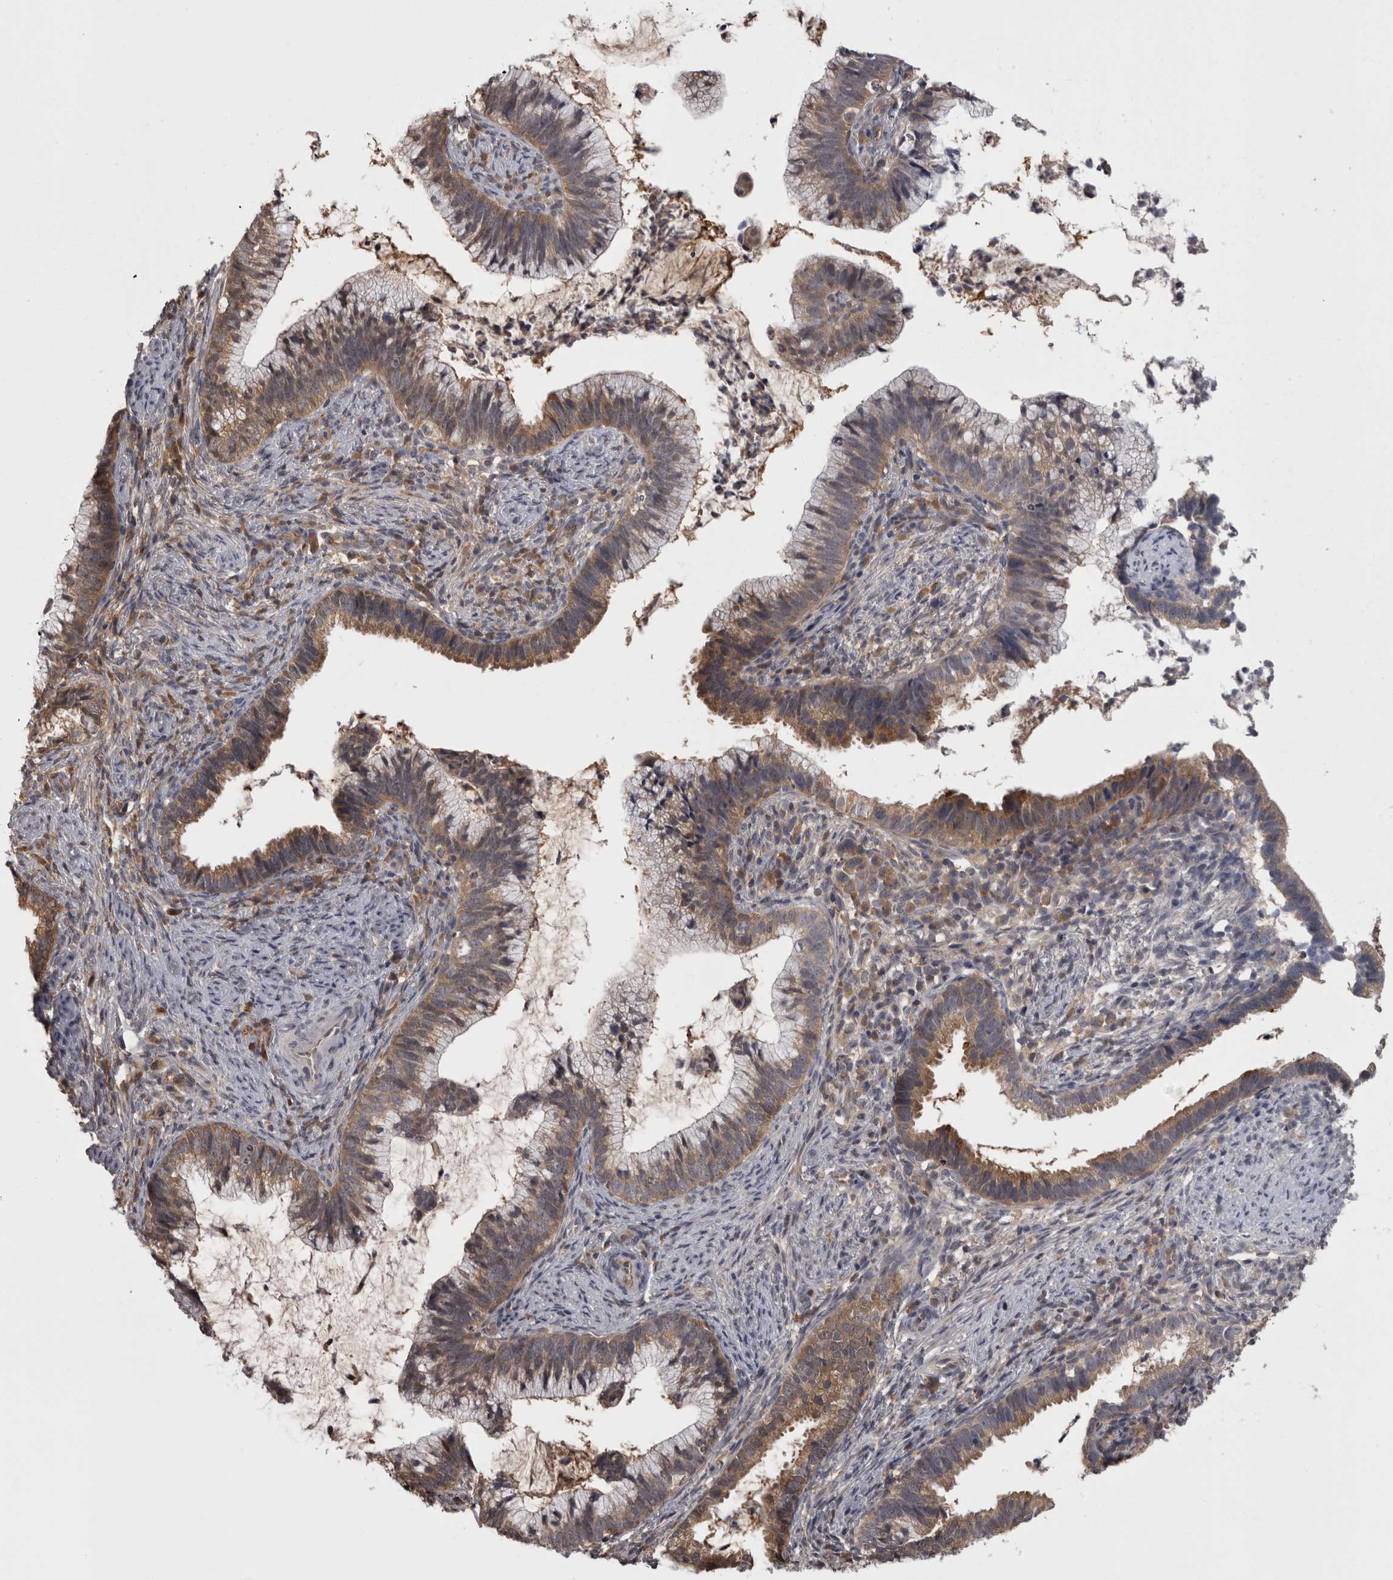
{"staining": {"intensity": "weak", "quantity": ">75%", "location": "cytoplasmic/membranous"}, "tissue": "cervical cancer", "cell_type": "Tumor cells", "image_type": "cancer", "snomed": [{"axis": "morphology", "description": "Adenocarcinoma, NOS"}, {"axis": "topography", "description": "Cervix"}], "caption": "Immunohistochemical staining of human cervical cancer (adenocarcinoma) exhibits low levels of weak cytoplasmic/membranous staining in about >75% of tumor cells. The staining is performed using DAB brown chromogen to label protein expression. The nuclei are counter-stained blue using hematoxylin.", "gene": "APRT", "patient": {"sex": "female", "age": 36}}